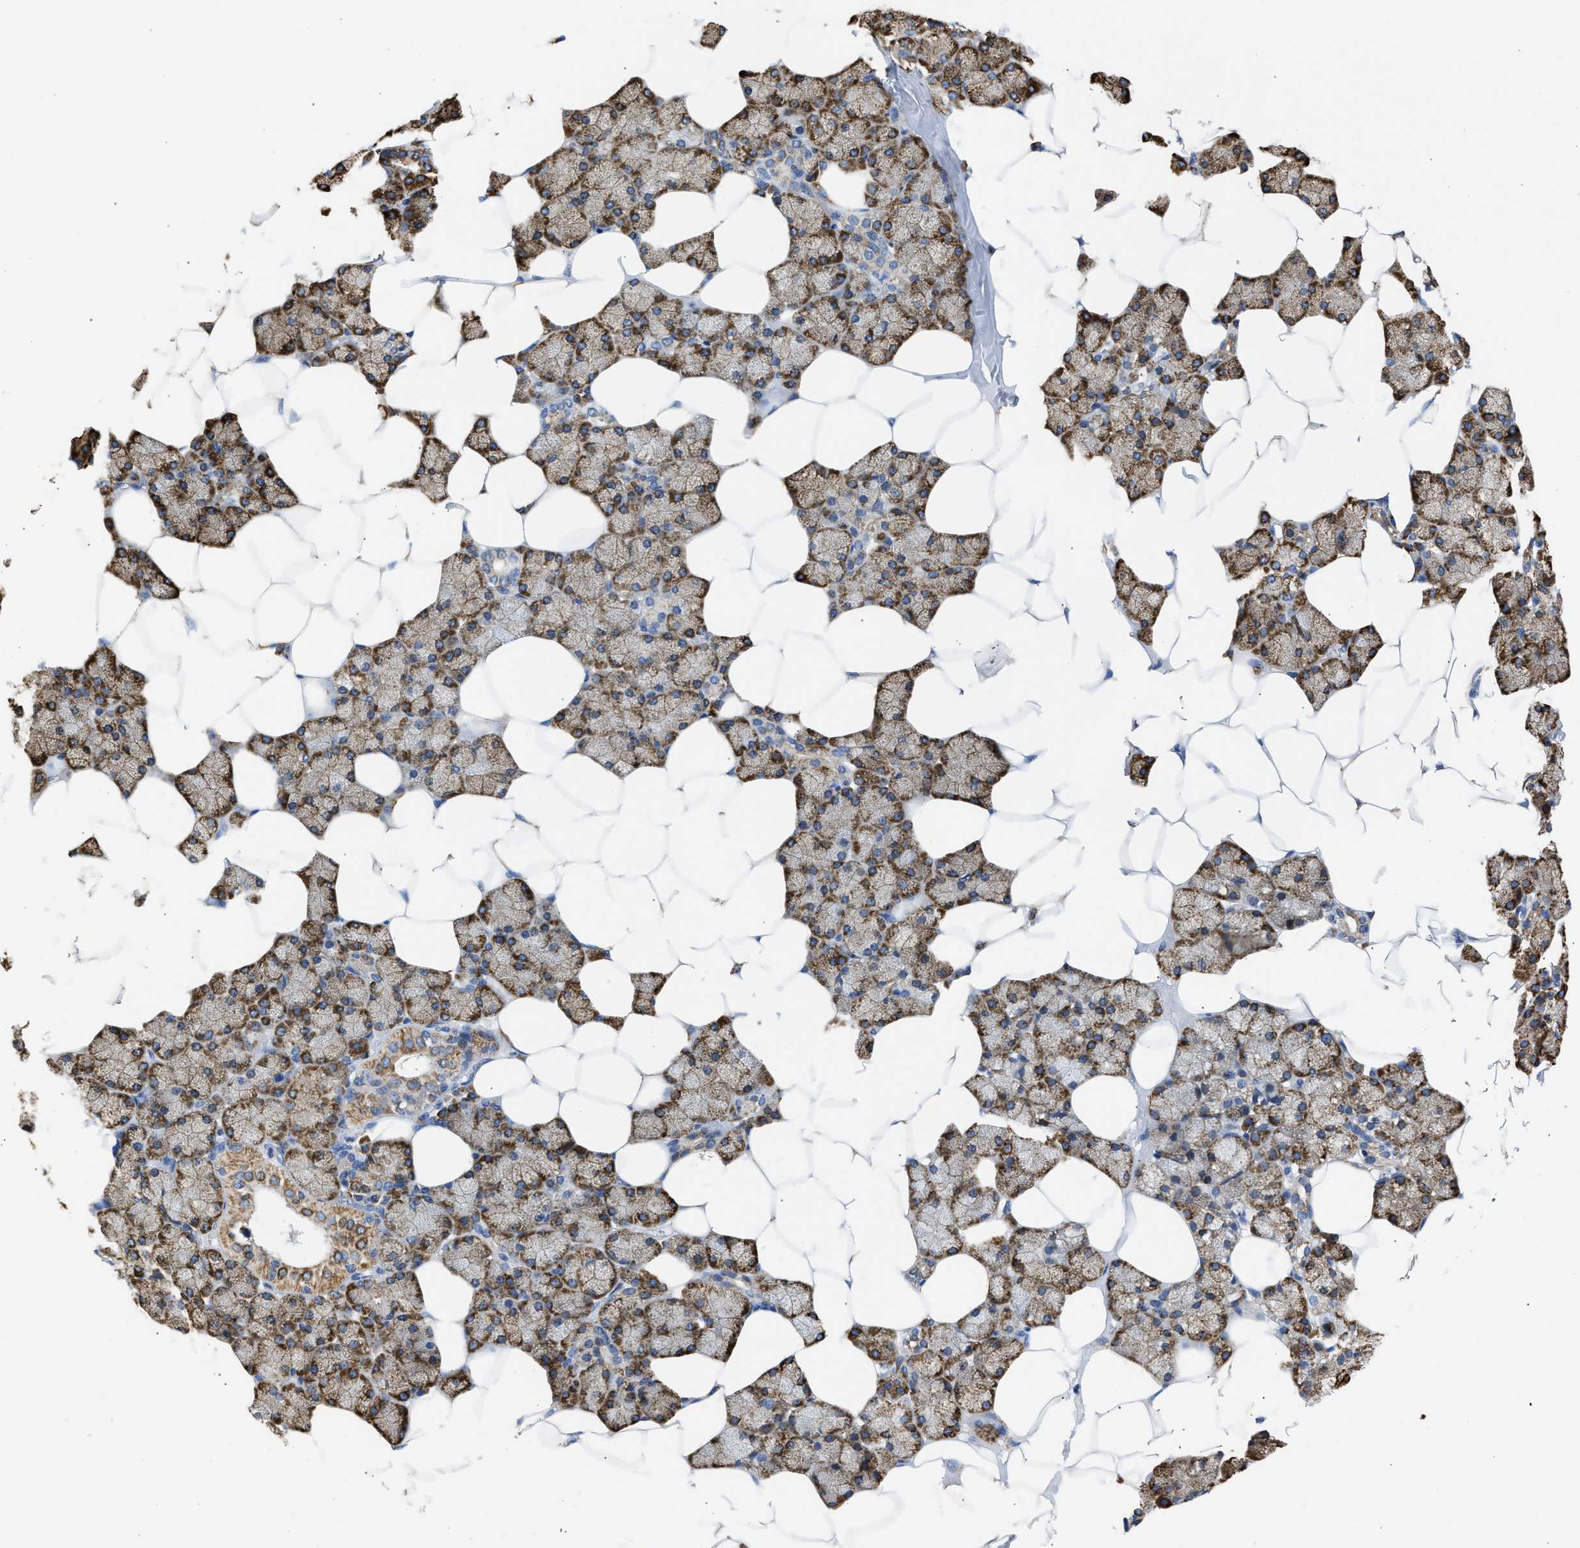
{"staining": {"intensity": "strong", "quantity": "25%-75%", "location": "cytoplasmic/membranous"}, "tissue": "salivary gland", "cell_type": "Glandular cells", "image_type": "normal", "snomed": [{"axis": "morphology", "description": "Normal tissue, NOS"}, {"axis": "topography", "description": "Salivary gland"}], "caption": "Salivary gland stained with immunohistochemistry reveals strong cytoplasmic/membranous positivity in about 25%-75% of glandular cells.", "gene": "CYCS", "patient": {"sex": "male", "age": 62}}